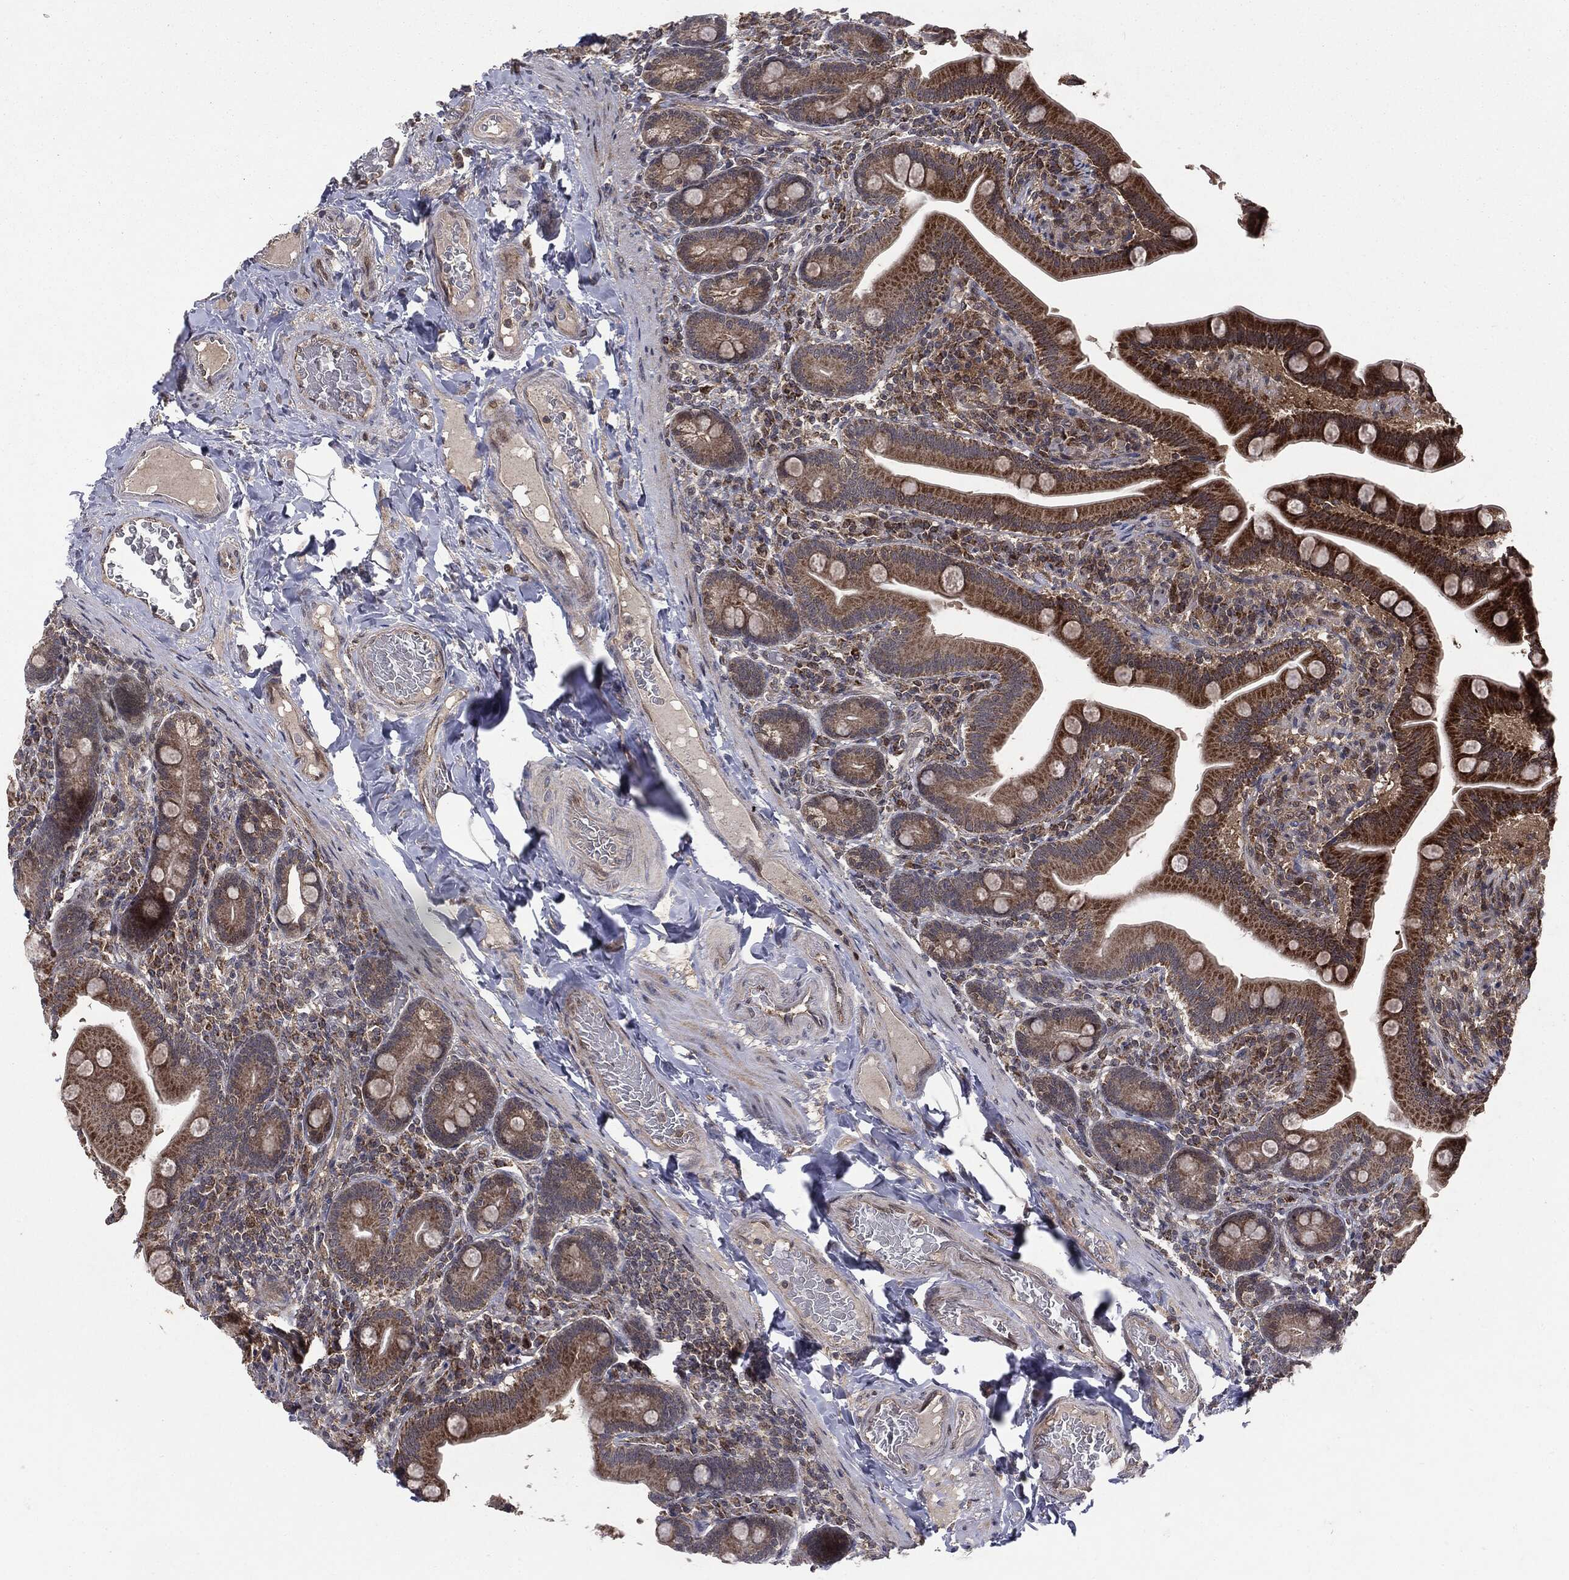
{"staining": {"intensity": "moderate", "quantity": "25%-75%", "location": "cytoplasmic/membranous"}, "tissue": "small intestine", "cell_type": "Glandular cells", "image_type": "normal", "snomed": [{"axis": "morphology", "description": "Normal tissue, NOS"}, {"axis": "topography", "description": "Small intestine"}], "caption": "Immunohistochemical staining of normal human small intestine displays moderate cytoplasmic/membranous protein staining in approximately 25%-75% of glandular cells. The protein of interest is shown in brown color, while the nuclei are stained blue.", "gene": "PTPA", "patient": {"sex": "male", "age": 66}}